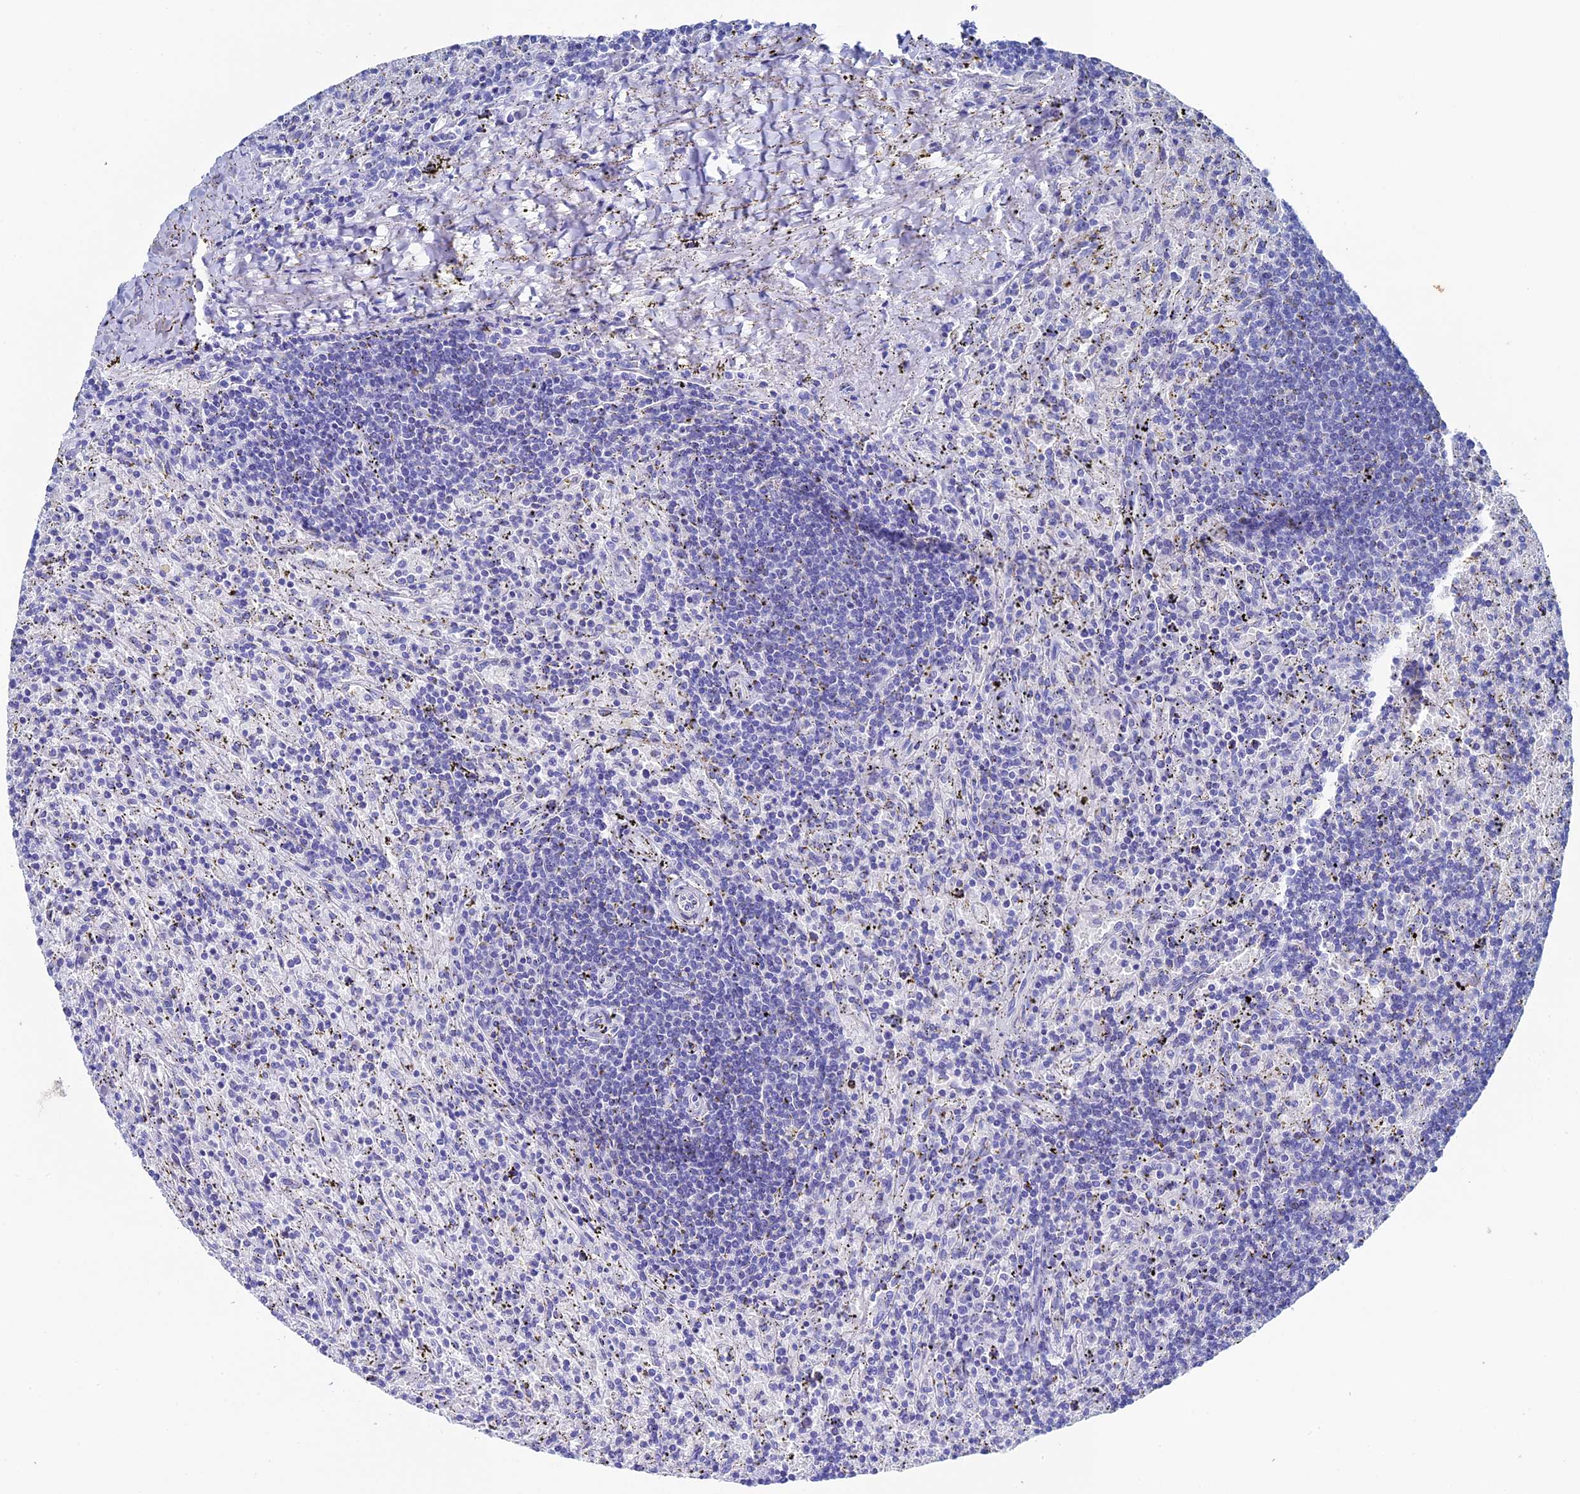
{"staining": {"intensity": "negative", "quantity": "none", "location": "none"}, "tissue": "lymphoma", "cell_type": "Tumor cells", "image_type": "cancer", "snomed": [{"axis": "morphology", "description": "Malignant lymphoma, non-Hodgkin's type, Low grade"}, {"axis": "topography", "description": "Spleen"}], "caption": "IHC of human lymphoma reveals no expression in tumor cells.", "gene": "UNC119", "patient": {"sex": "male", "age": 76}}